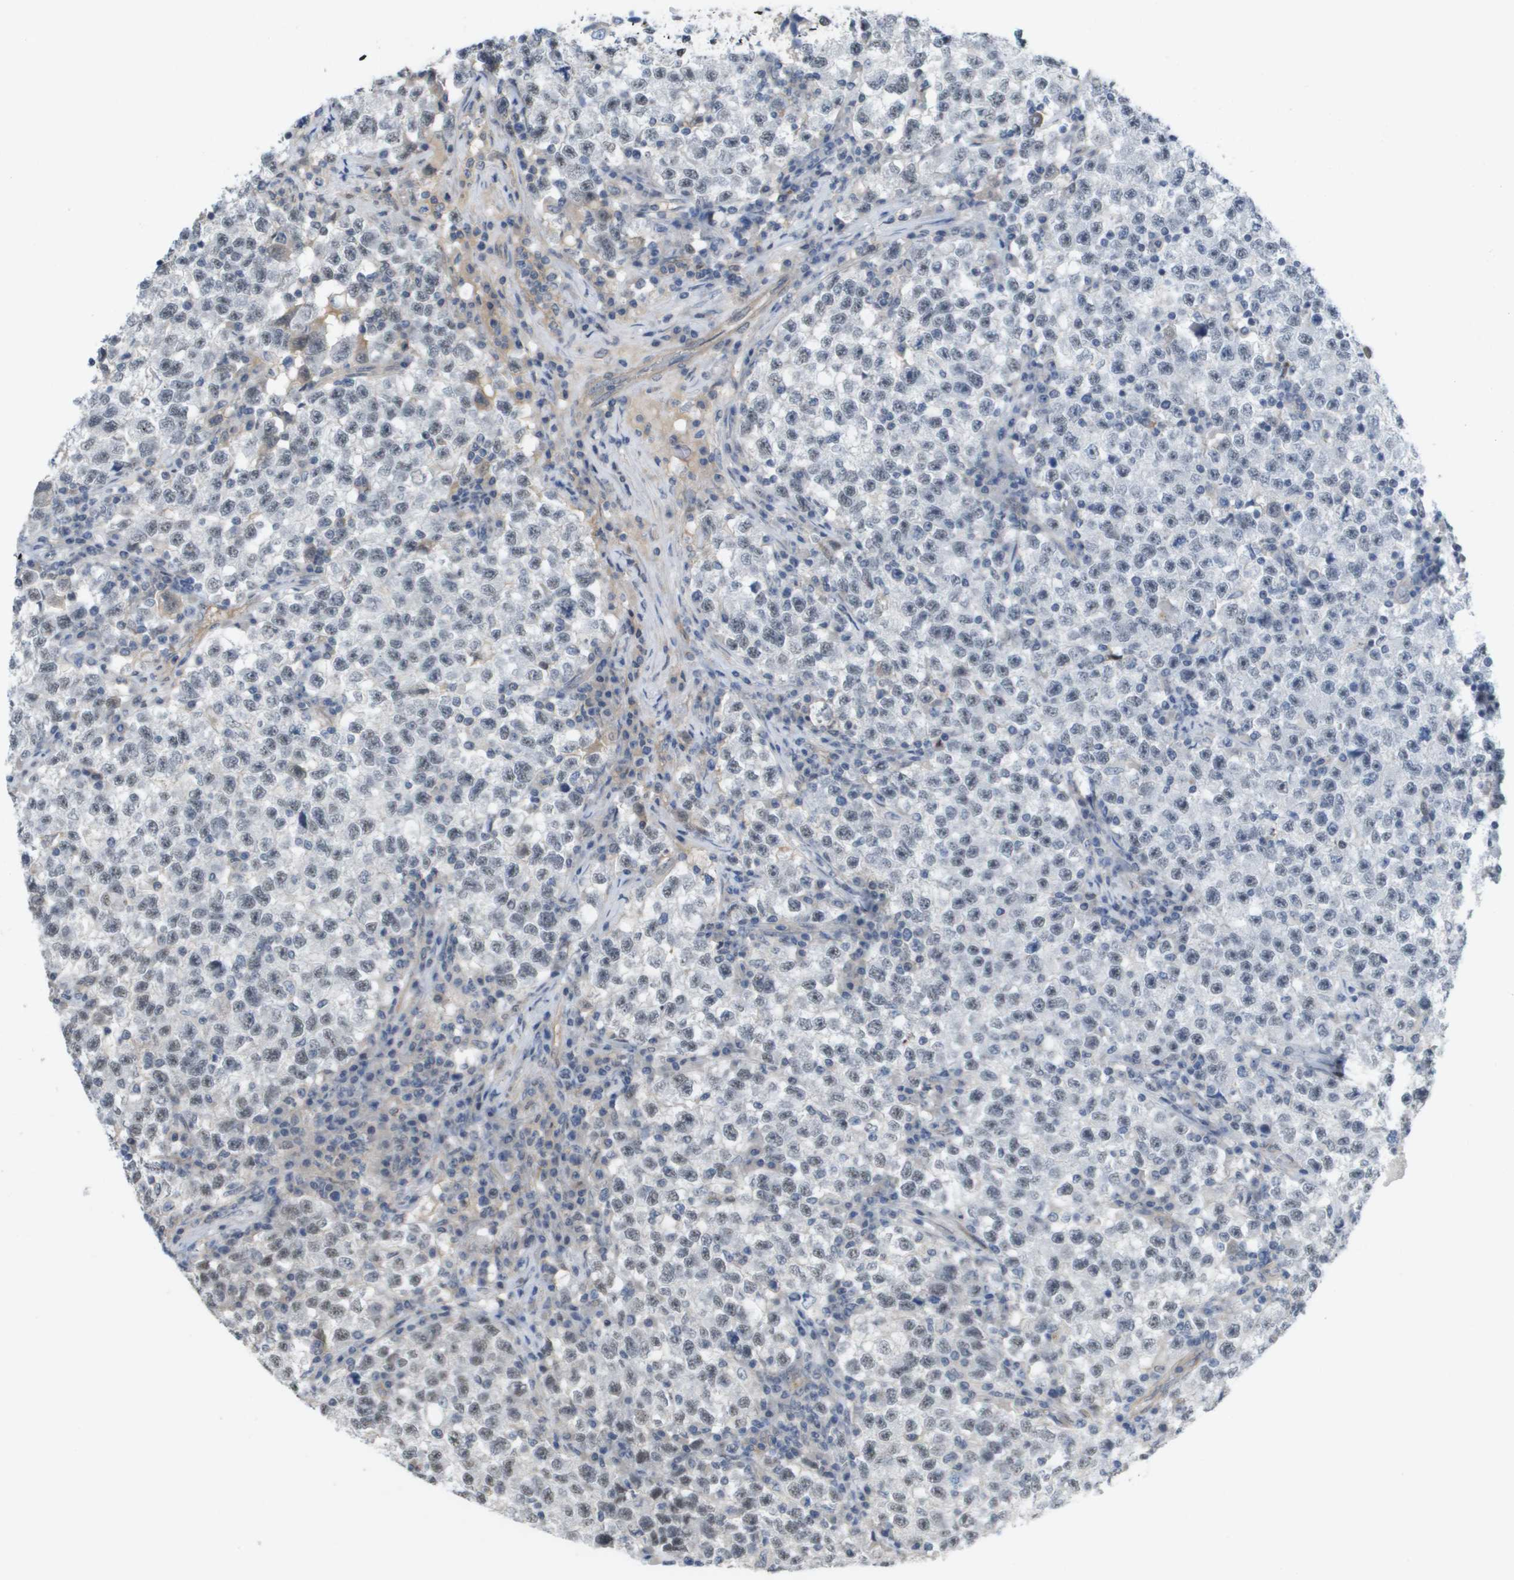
{"staining": {"intensity": "weak", "quantity": "25%-75%", "location": "nuclear"}, "tissue": "testis cancer", "cell_type": "Tumor cells", "image_type": "cancer", "snomed": [{"axis": "morphology", "description": "Seminoma, NOS"}, {"axis": "topography", "description": "Testis"}], "caption": "Protein expression analysis of testis seminoma displays weak nuclear positivity in approximately 25%-75% of tumor cells. The protein of interest is shown in brown color, while the nuclei are stained blue.", "gene": "RNF112", "patient": {"sex": "male", "age": 22}}